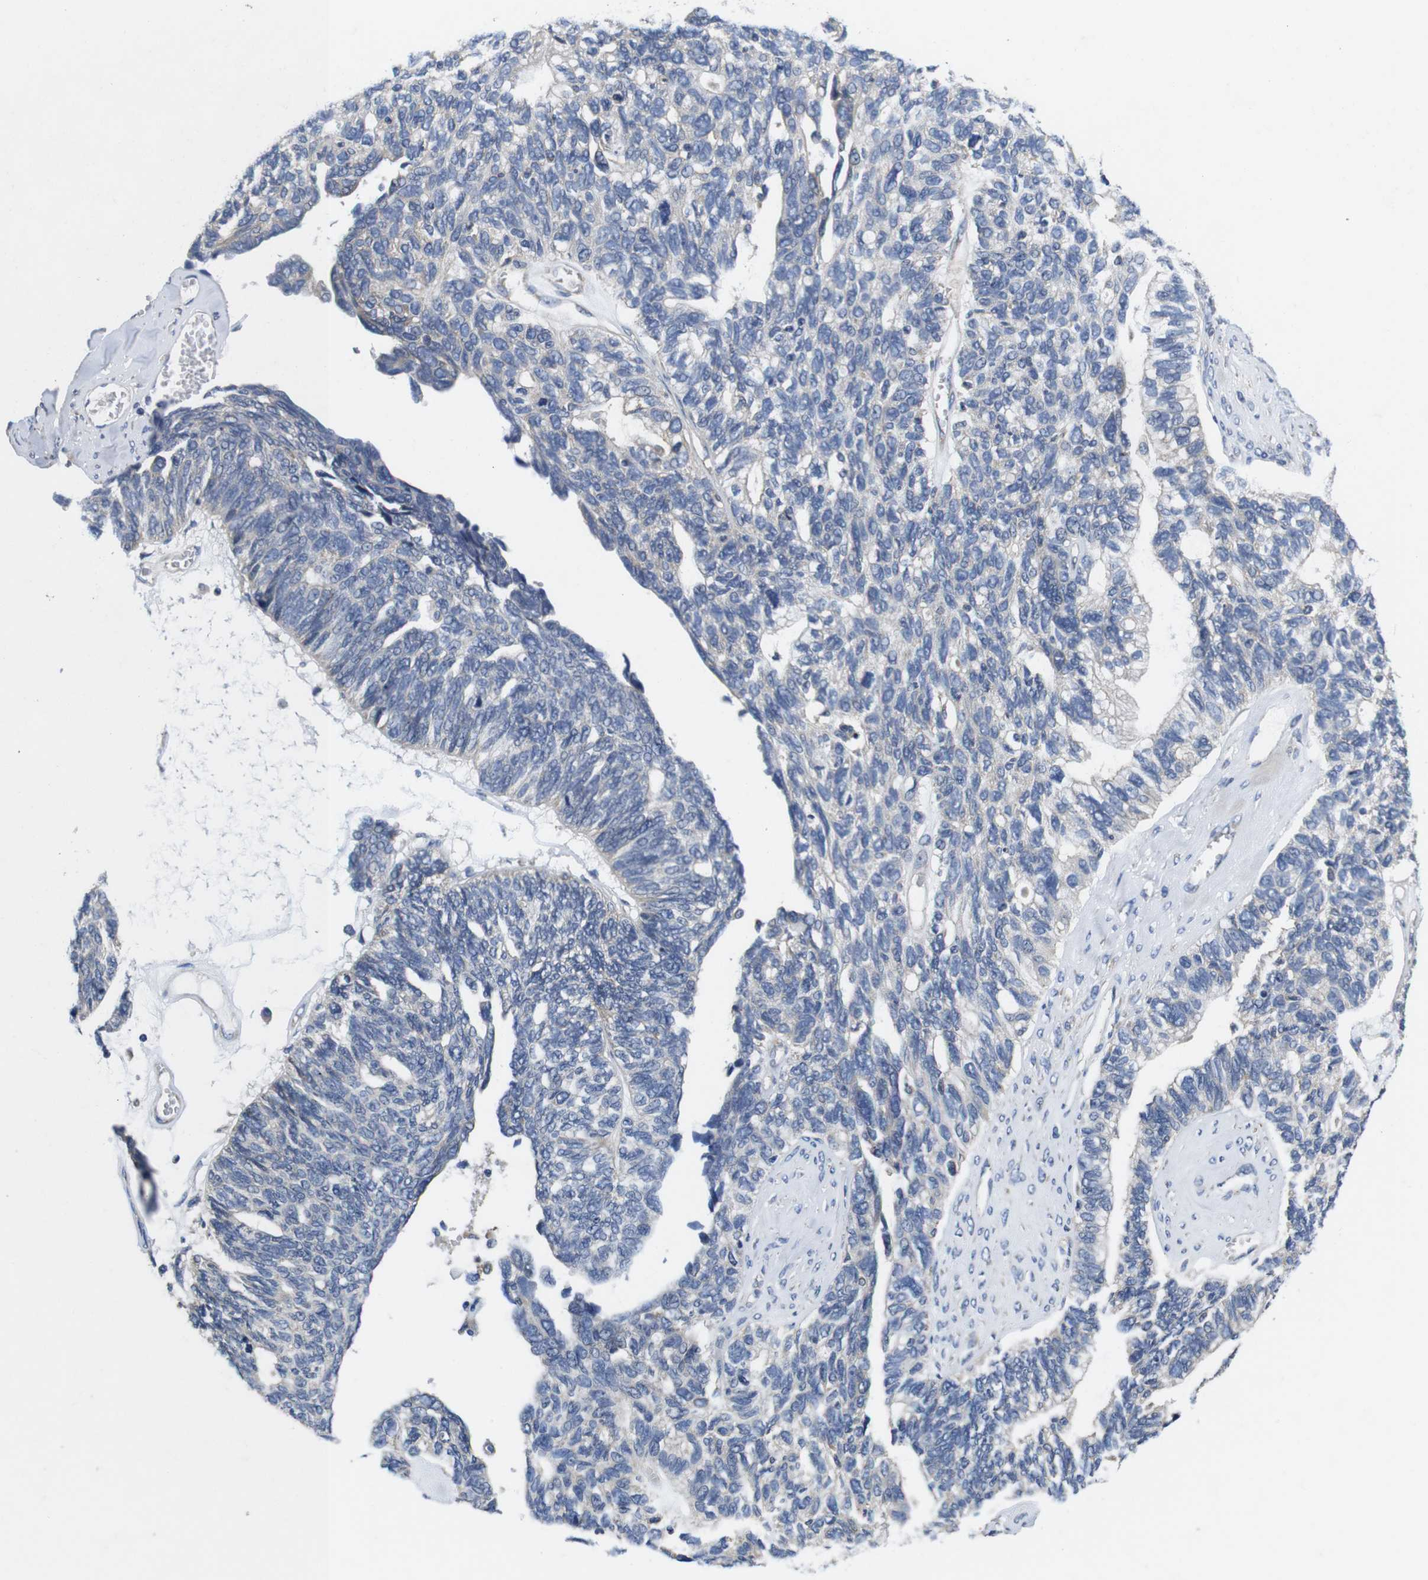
{"staining": {"intensity": "negative", "quantity": "none", "location": "none"}, "tissue": "ovarian cancer", "cell_type": "Tumor cells", "image_type": "cancer", "snomed": [{"axis": "morphology", "description": "Cystadenocarcinoma, serous, NOS"}, {"axis": "topography", "description": "Ovary"}], "caption": "Ovarian cancer stained for a protein using immunohistochemistry displays no staining tumor cells.", "gene": "MARCHF7", "patient": {"sex": "female", "age": 79}}